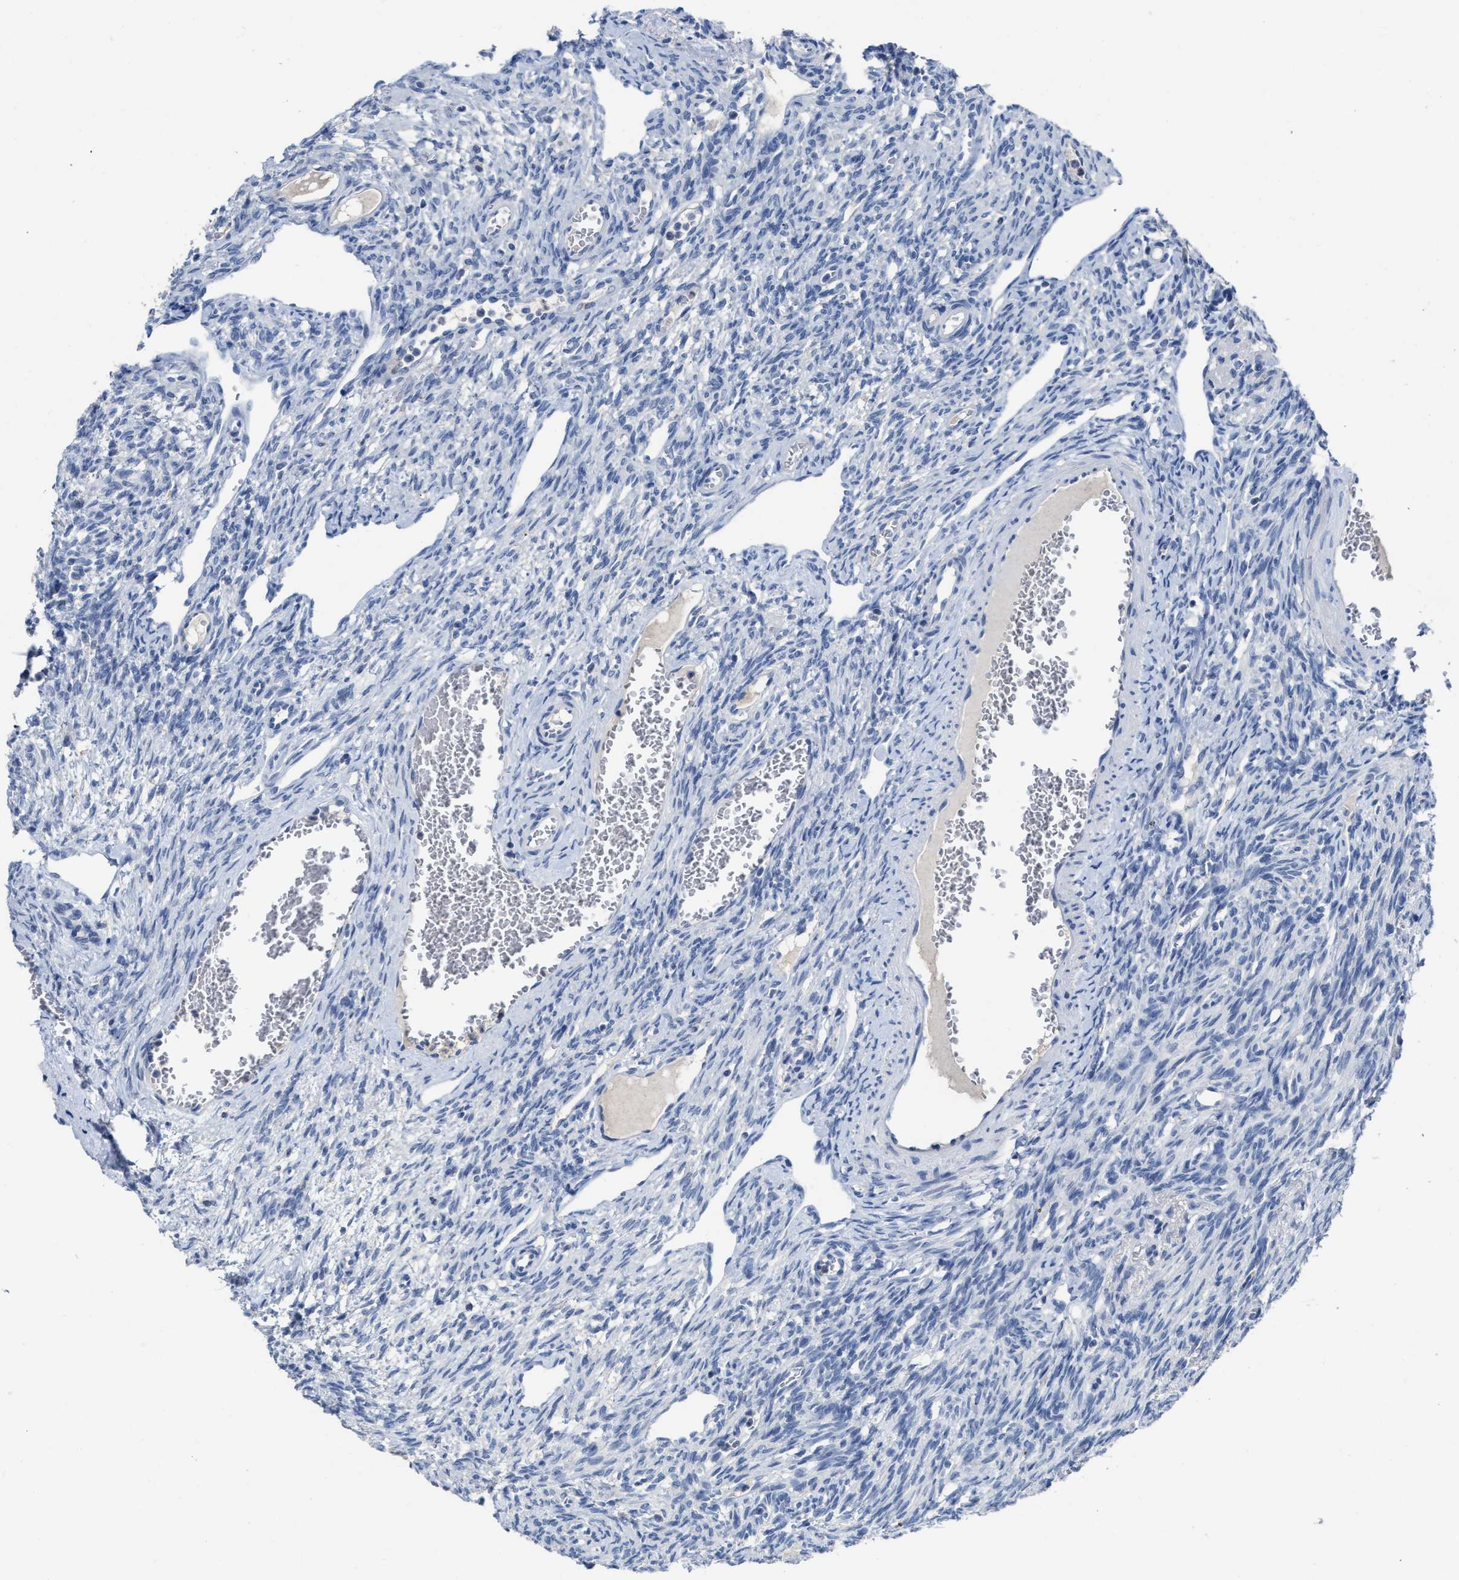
{"staining": {"intensity": "negative", "quantity": "none", "location": "none"}, "tissue": "ovary", "cell_type": "Follicle cells", "image_type": "normal", "snomed": [{"axis": "morphology", "description": "Normal tissue, NOS"}, {"axis": "topography", "description": "Ovary"}], "caption": "A histopathology image of human ovary is negative for staining in follicle cells.", "gene": "CEACAM5", "patient": {"sex": "female", "age": 33}}